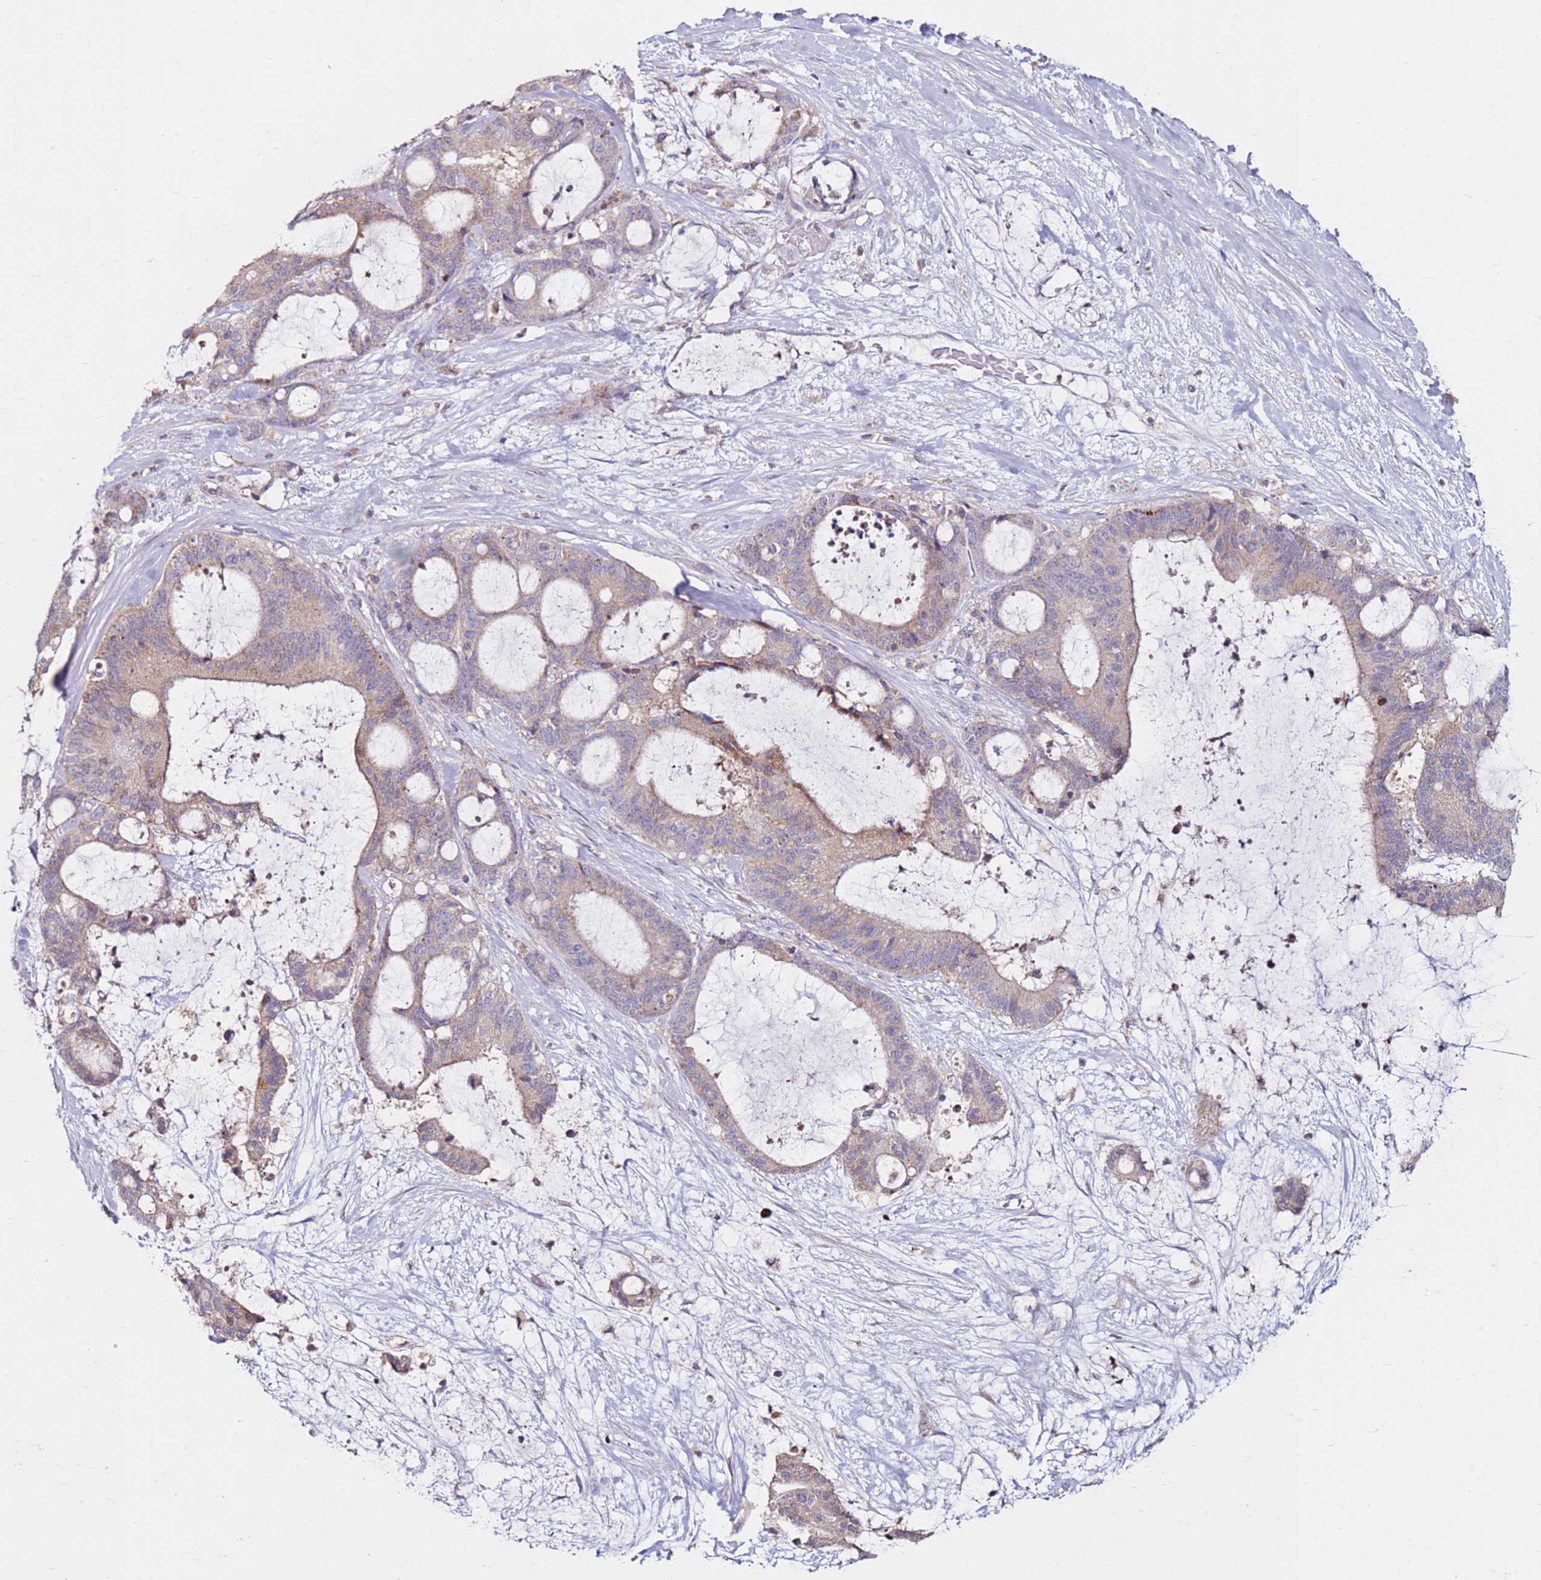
{"staining": {"intensity": "weak", "quantity": "25%-75%", "location": "cytoplasmic/membranous"}, "tissue": "liver cancer", "cell_type": "Tumor cells", "image_type": "cancer", "snomed": [{"axis": "morphology", "description": "Normal tissue, NOS"}, {"axis": "morphology", "description": "Cholangiocarcinoma"}, {"axis": "topography", "description": "Liver"}, {"axis": "topography", "description": "Peripheral nerve tissue"}], "caption": "Liver cancer tissue displays weak cytoplasmic/membranous staining in approximately 25%-75% of tumor cells, visualized by immunohistochemistry.", "gene": "CNOT9", "patient": {"sex": "female", "age": 73}}